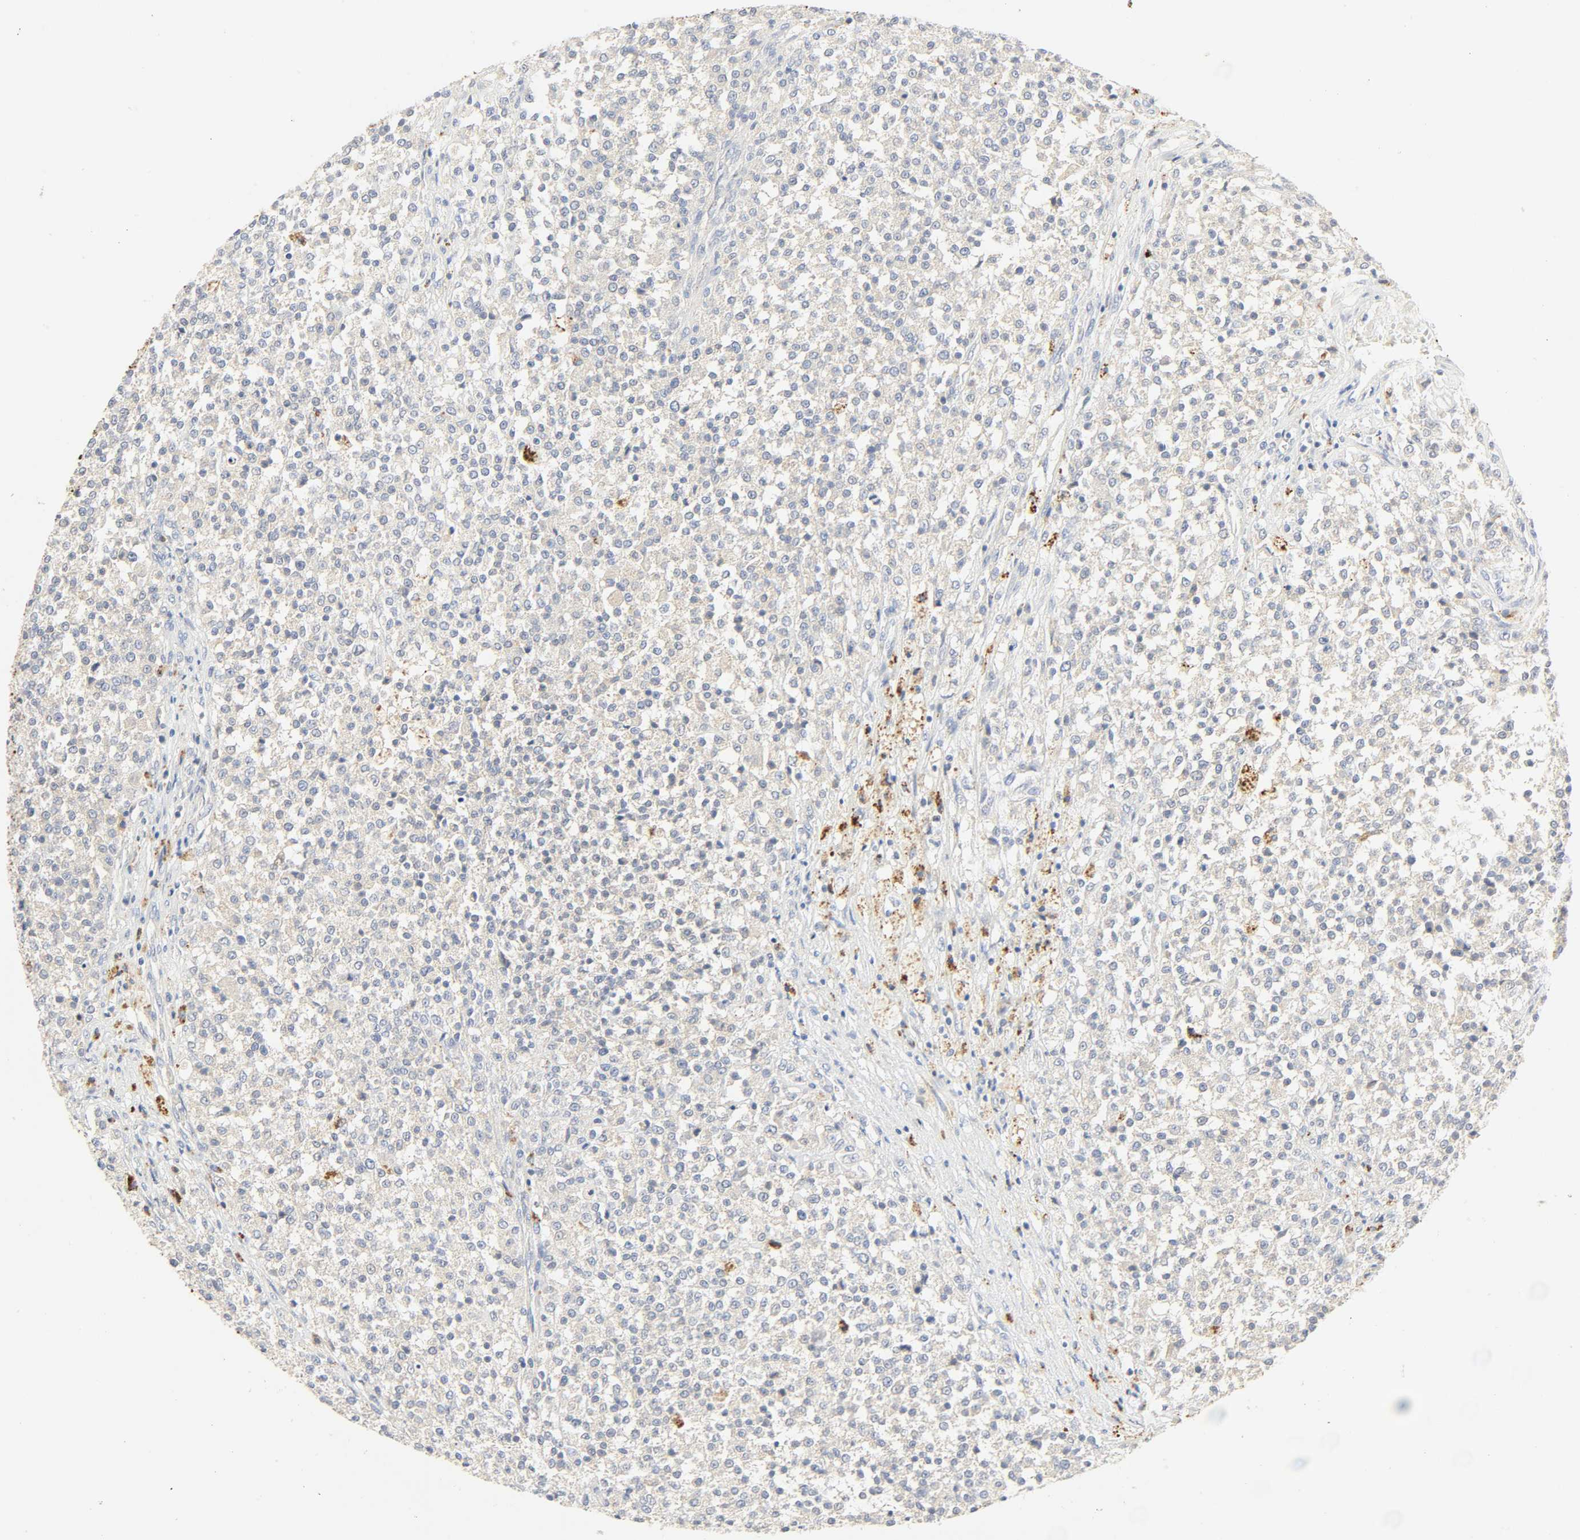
{"staining": {"intensity": "negative", "quantity": "none", "location": "none"}, "tissue": "testis cancer", "cell_type": "Tumor cells", "image_type": "cancer", "snomed": [{"axis": "morphology", "description": "Seminoma, NOS"}, {"axis": "topography", "description": "Testis"}], "caption": "A high-resolution photomicrograph shows IHC staining of testis cancer, which displays no significant staining in tumor cells.", "gene": "CAMK2A", "patient": {"sex": "male", "age": 59}}